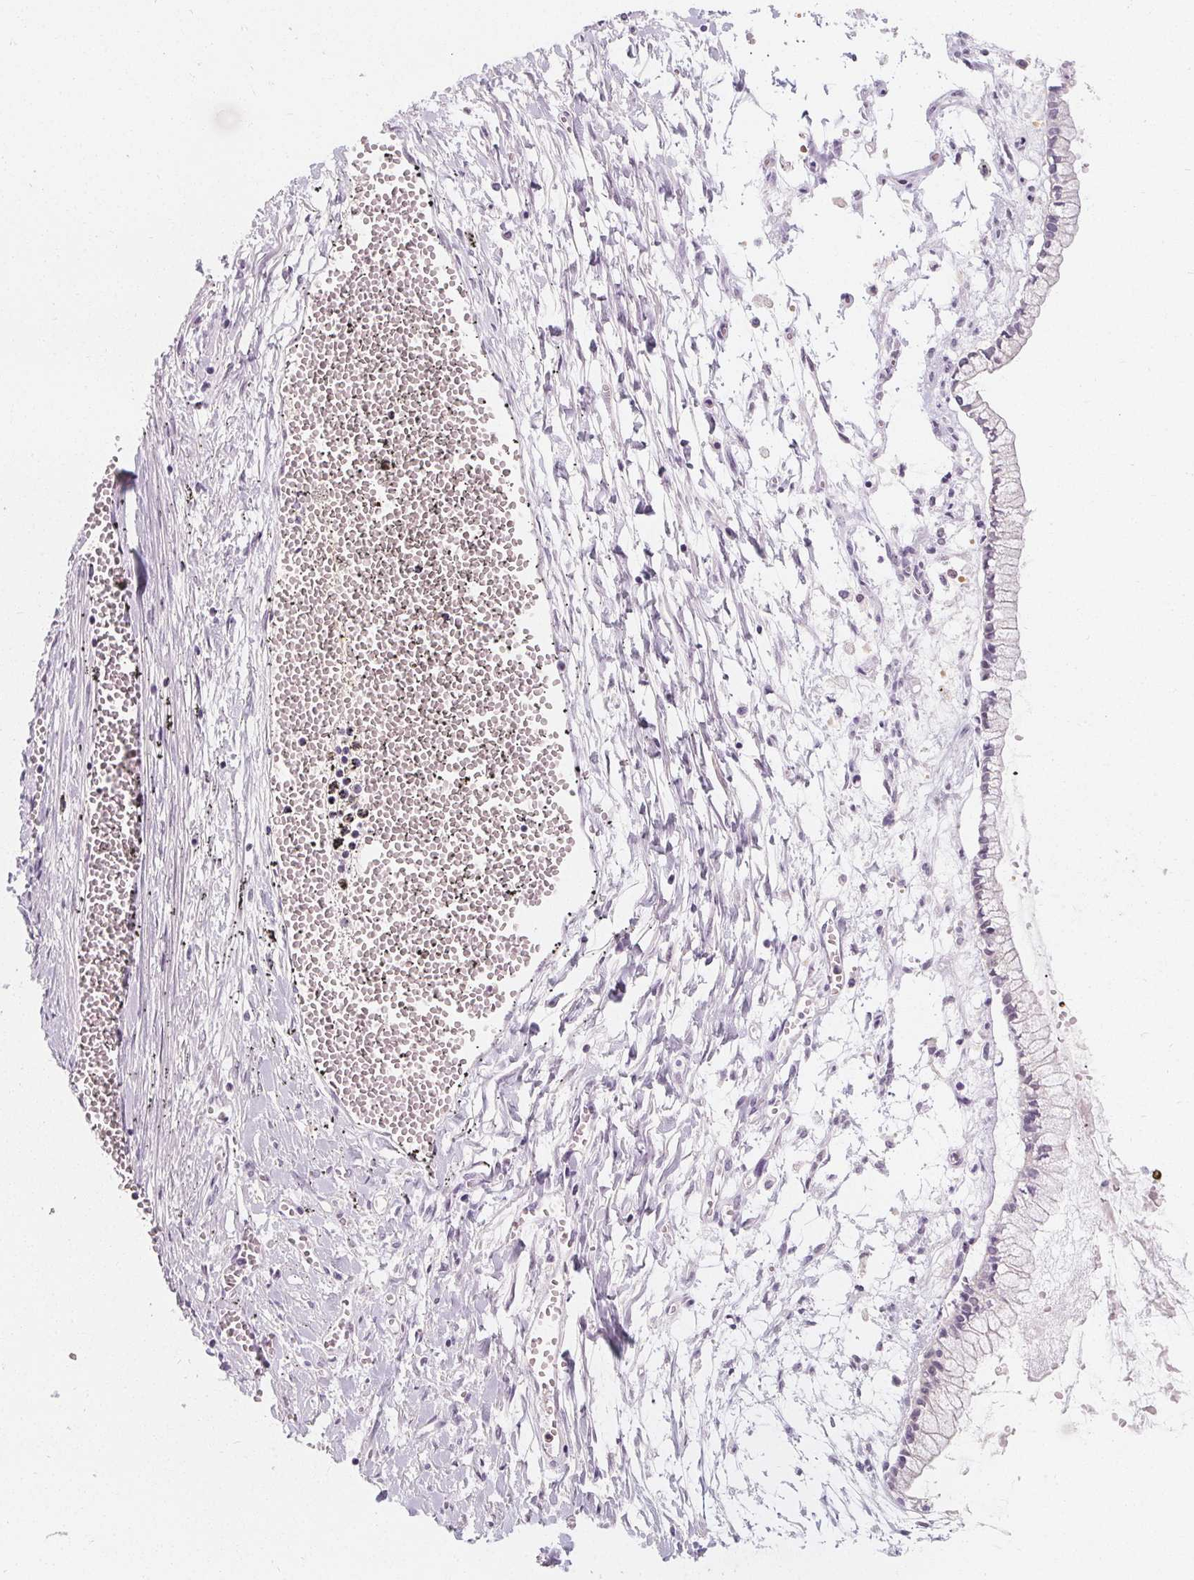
{"staining": {"intensity": "negative", "quantity": "none", "location": "none"}, "tissue": "ovarian cancer", "cell_type": "Tumor cells", "image_type": "cancer", "snomed": [{"axis": "morphology", "description": "Cystadenocarcinoma, mucinous, NOS"}, {"axis": "topography", "description": "Ovary"}], "caption": "Immunohistochemical staining of mucinous cystadenocarcinoma (ovarian) displays no significant expression in tumor cells. (Stains: DAB (3,3'-diaminobenzidine) immunohistochemistry with hematoxylin counter stain, Microscopy: brightfield microscopy at high magnification).", "gene": "UGP2", "patient": {"sex": "female", "age": 67}}